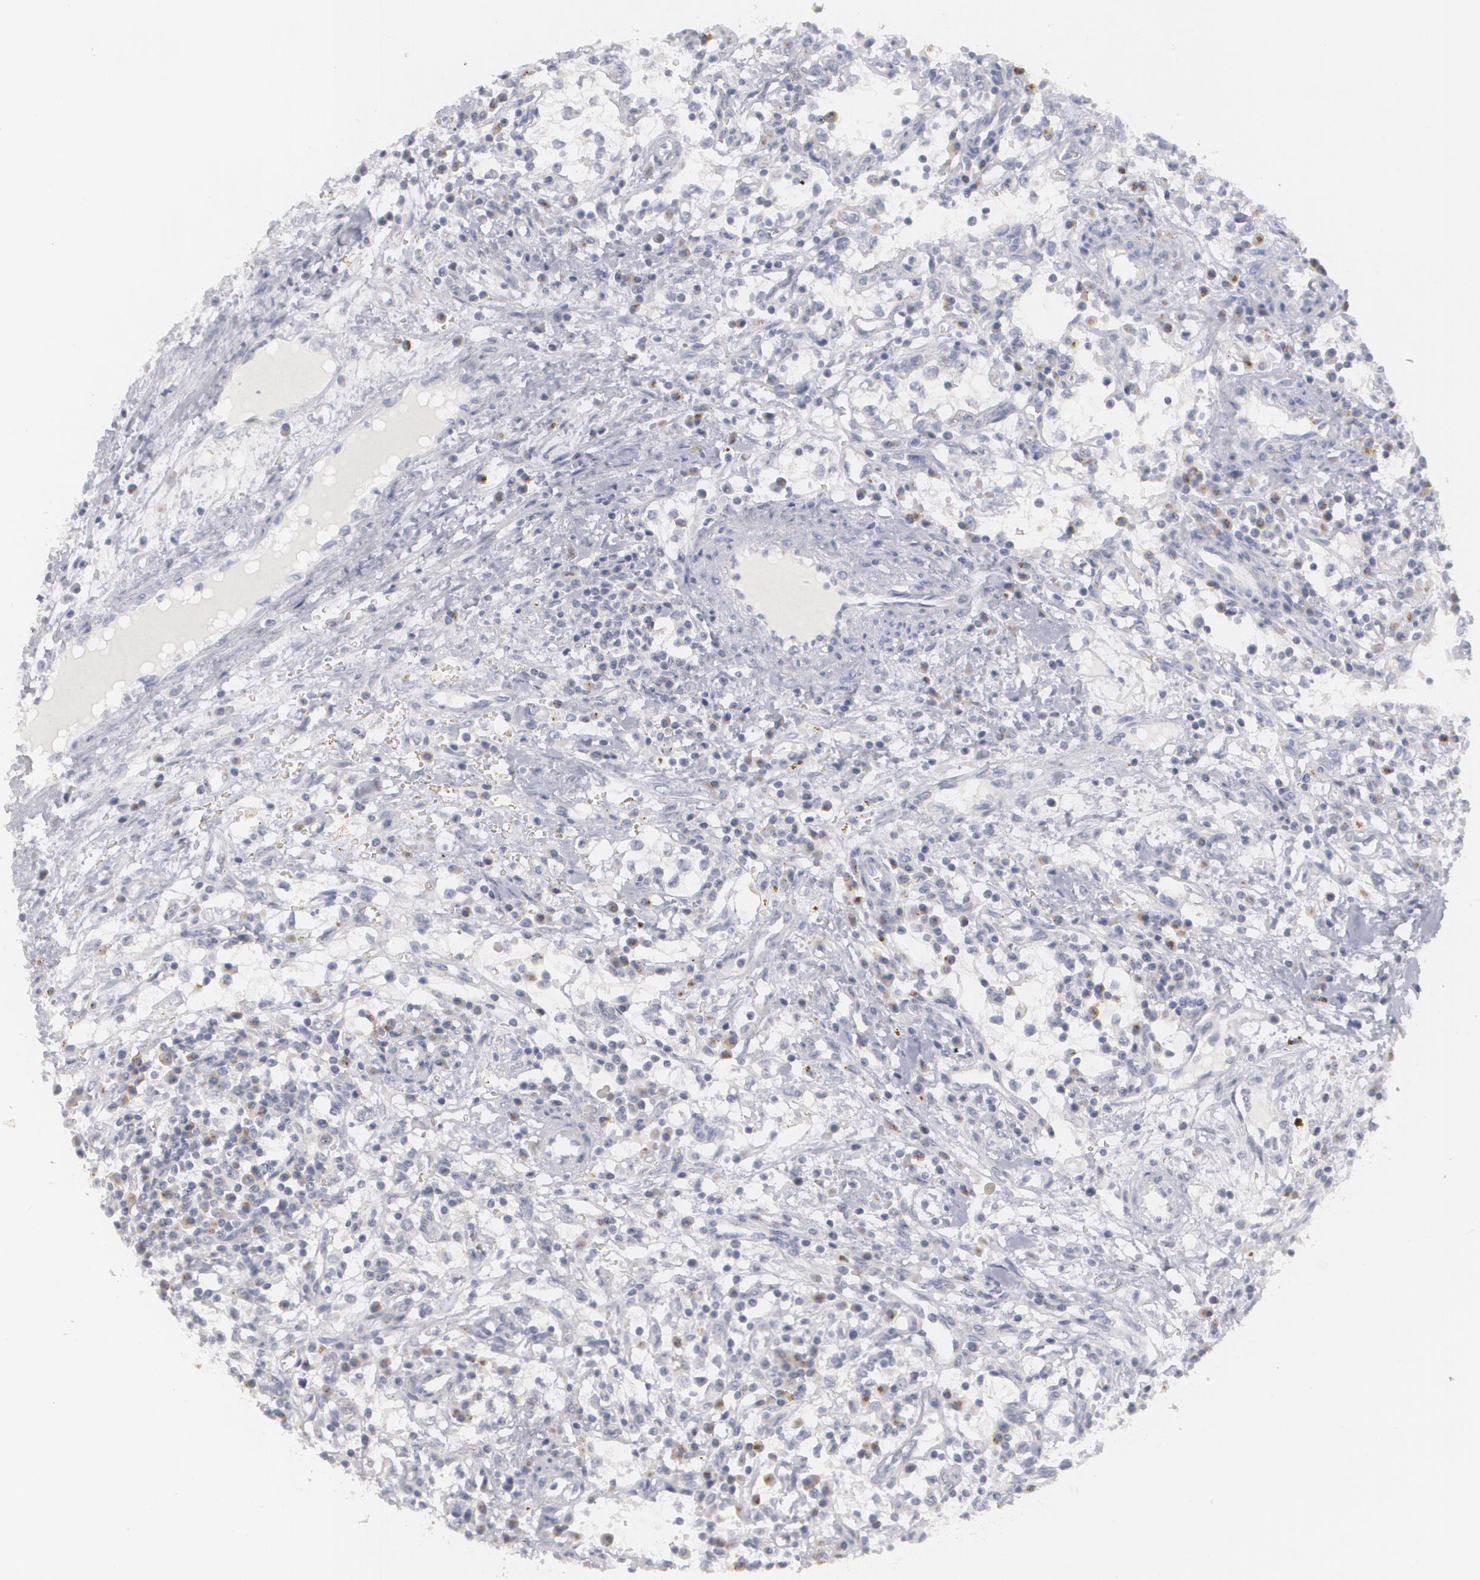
{"staining": {"intensity": "negative", "quantity": "none", "location": "none"}, "tissue": "renal cancer", "cell_type": "Tumor cells", "image_type": "cancer", "snomed": [{"axis": "morphology", "description": "Adenocarcinoma, NOS"}, {"axis": "topography", "description": "Kidney"}], "caption": "An IHC photomicrograph of renal cancer (adenocarcinoma) is shown. There is no staining in tumor cells of renal cancer (adenocarcinoma).", "gene": "MBNL3", "patient": {"sex": "male", "age": 82}}